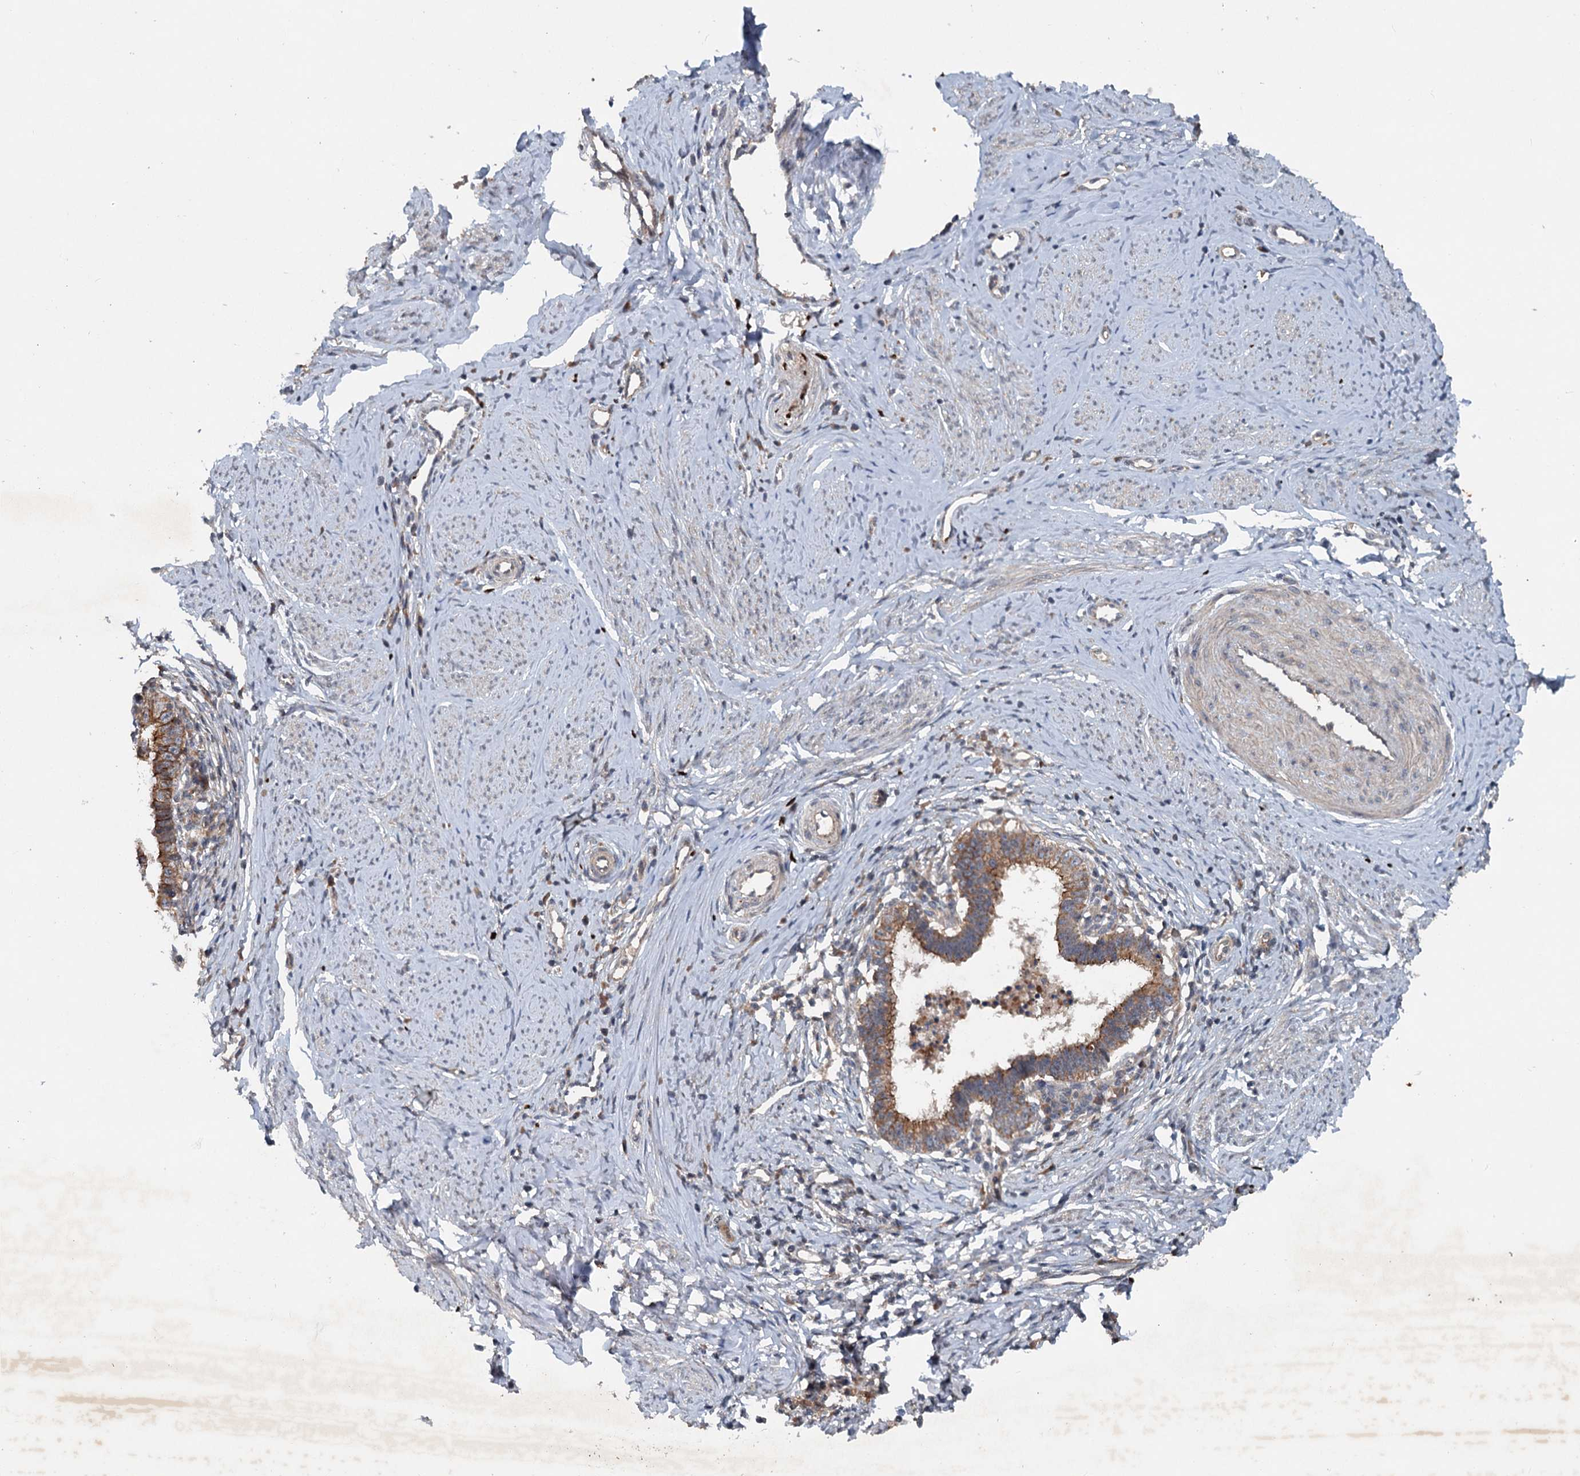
{"staining": {"intensity": "strong", "quantity": "25%-75%", "location": "cytoplasmic/membranous"}, "tissue": "cervical cancer", "cell_type": "Tumor cells", "image_type": "cancer", "snomed": [{"axis": "morphology", "description": "Adenocarcinoma, NOS"}, {"axis": "topography", "description": "Cervix"}], "caption": "Cervical cancer (adenocarcinoma) stained with IHC displays strong cytoplasmic/membranous expression in approximately 25%-75% of tumor cells.", "gene": "N4BP2L2", "patient": {"sex": "female", "age": 36}}